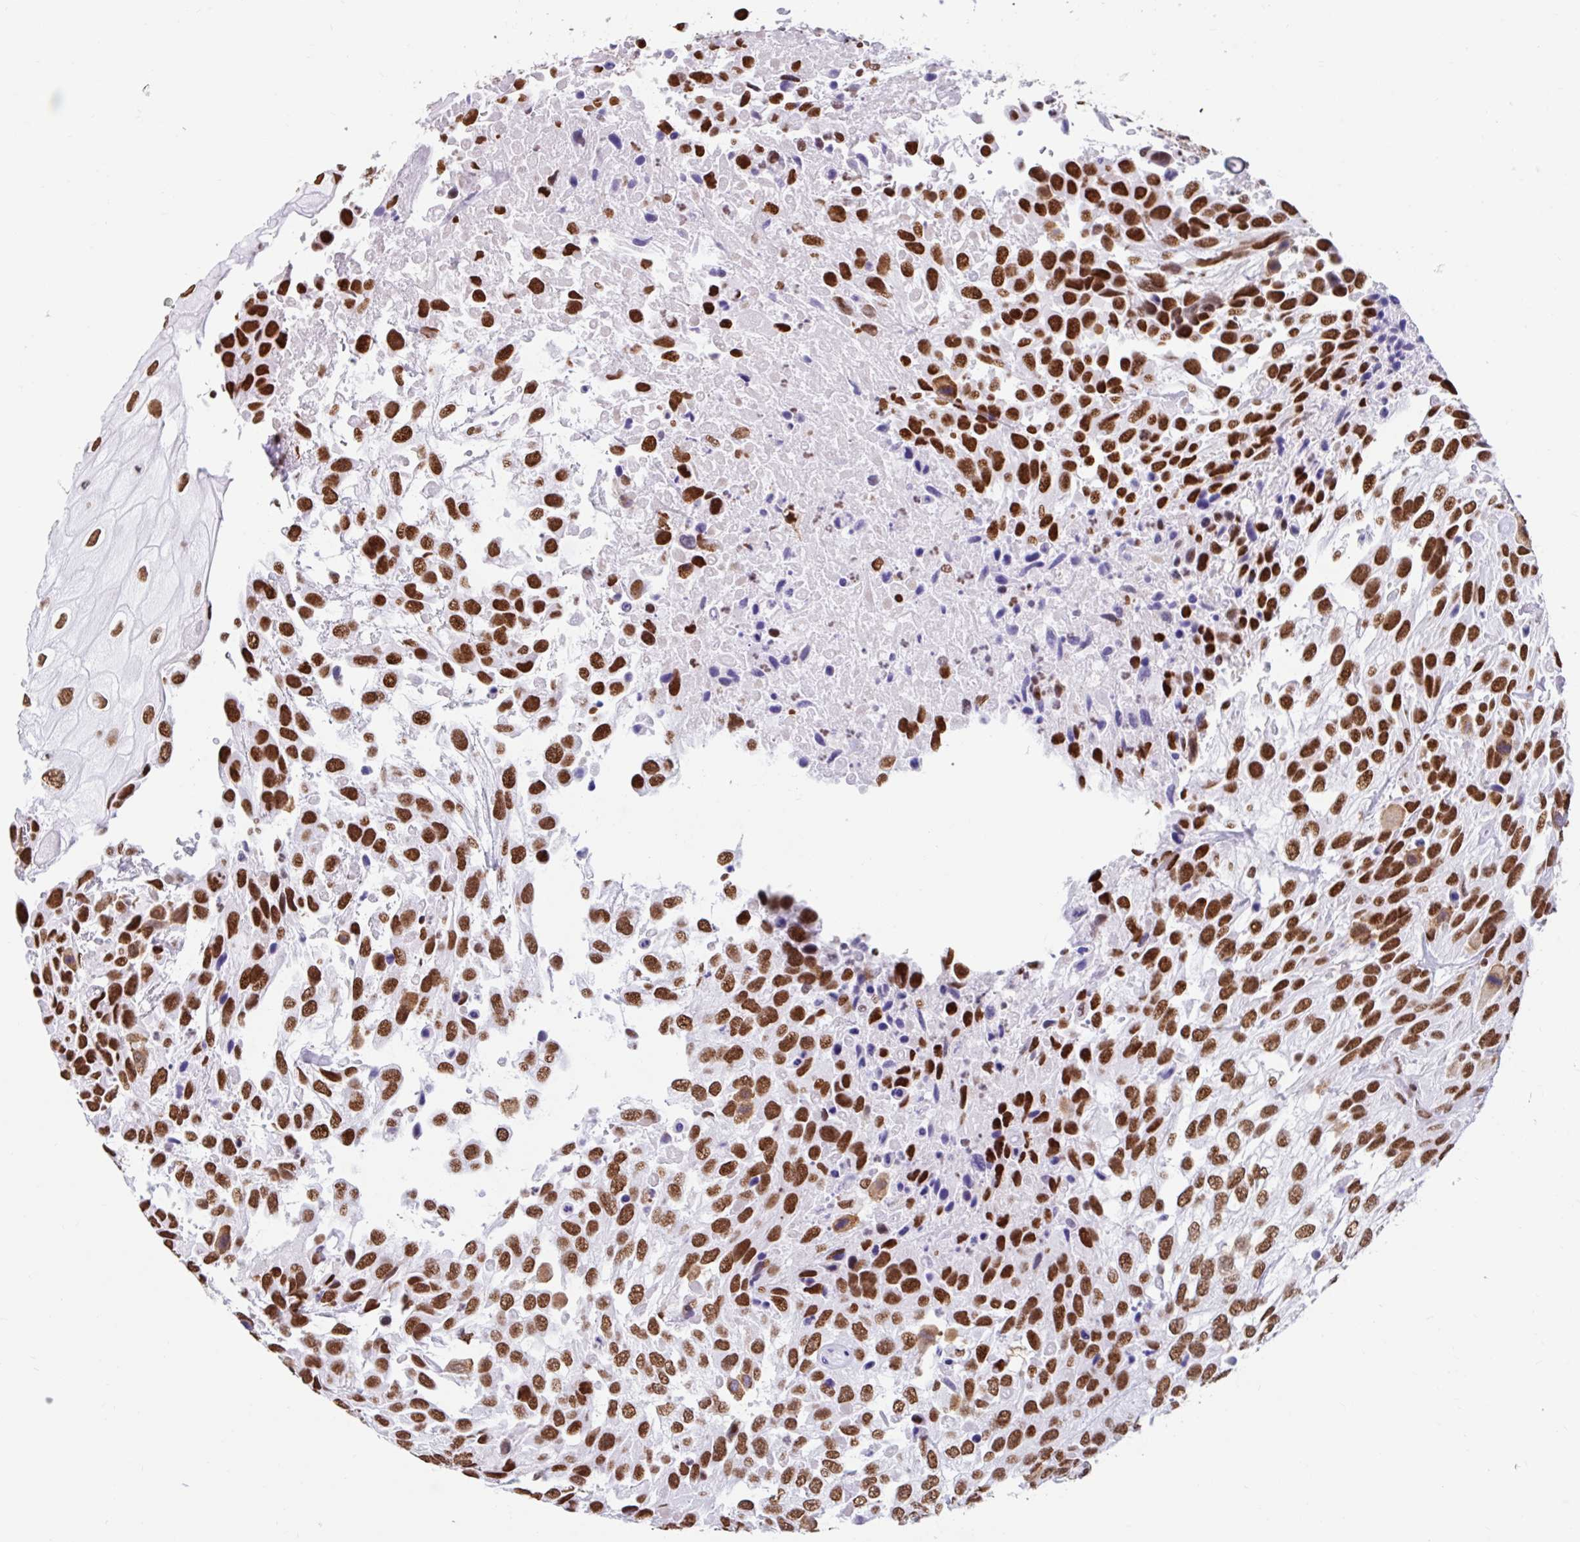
{"staining": {"intensity": "strong", "quantity": ">75%", "location": "nuclear"}, "tissue": "urothelial cancer", "cell_type": "Tumor cells", "image_type": "cancer", "snomed": [{"axis": "morphology", "description": "Urothelial carcinoma, High grade"}, {"axis": "topography", "description": "Urinary bladder"}], "caption": "IHC histopathology image of neoplastic tissue: urothelial cancer stained using immunohistochemistry (IHC) reveals high levels of strong protein expression localized specifically in the nuclear of tumor cells, appearing as a nuclear brown color.", "gene": "KHDRBS1", "patient": {"sex": "female", "age": 70}}